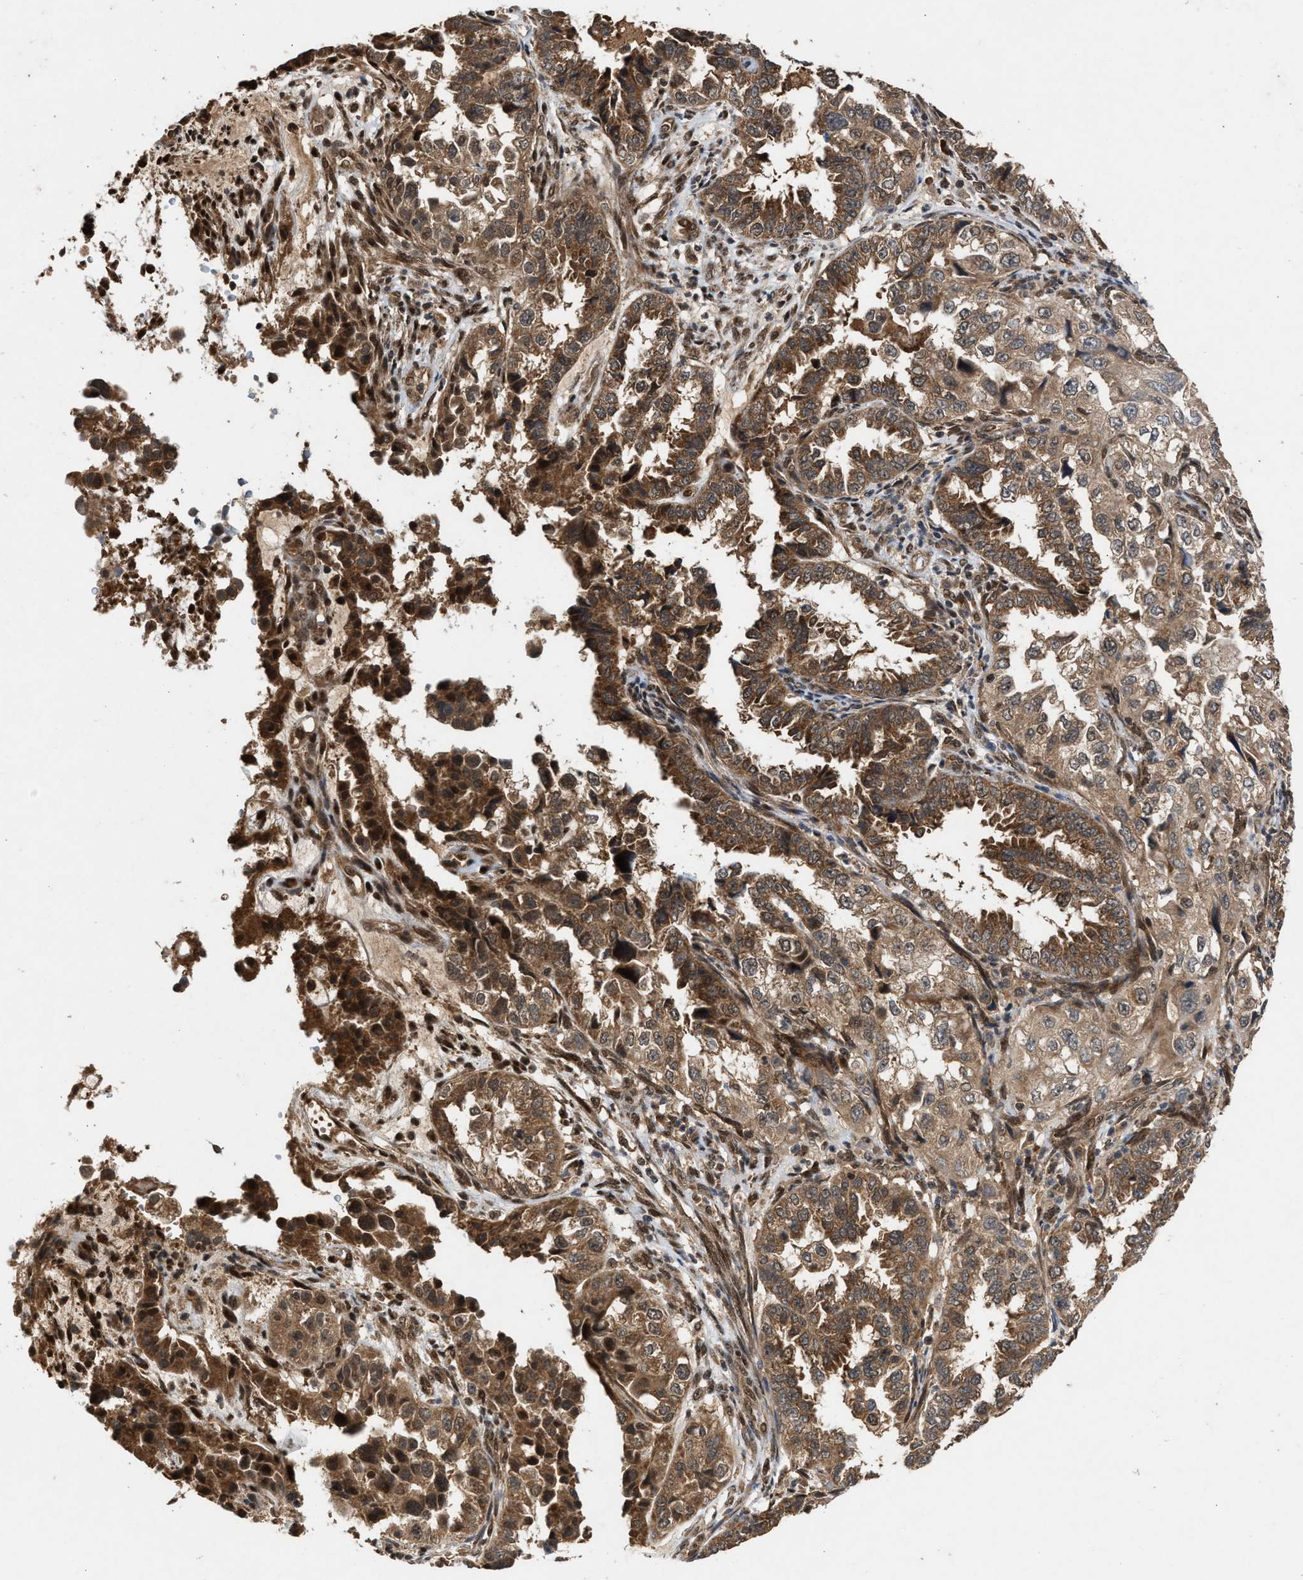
{"staining": {"intensity": "moderate", "quantity": ">75%", "location": "cytoplasmic/membranous"}, "tissue": "endometrial cancer", "cell_type": "Tumor cells", "image_type": "cancer", "snomed": [{"axis": "morphology", "description": "Adenocarcinoma, NOS"}, {"axis": "topography", "description": "Endometrium"}], "caption": "Immunohistochemistry of human adenocarcinoma (endometrial) reveals medium levels of moderate cytoplasmic/membranous positivity in about >75% of tumor cells. (Brightfield microscopy of DAB IHC at high magnification).", "gene": "RUSC2", "patient": {"sex": "female", "age": 85}}